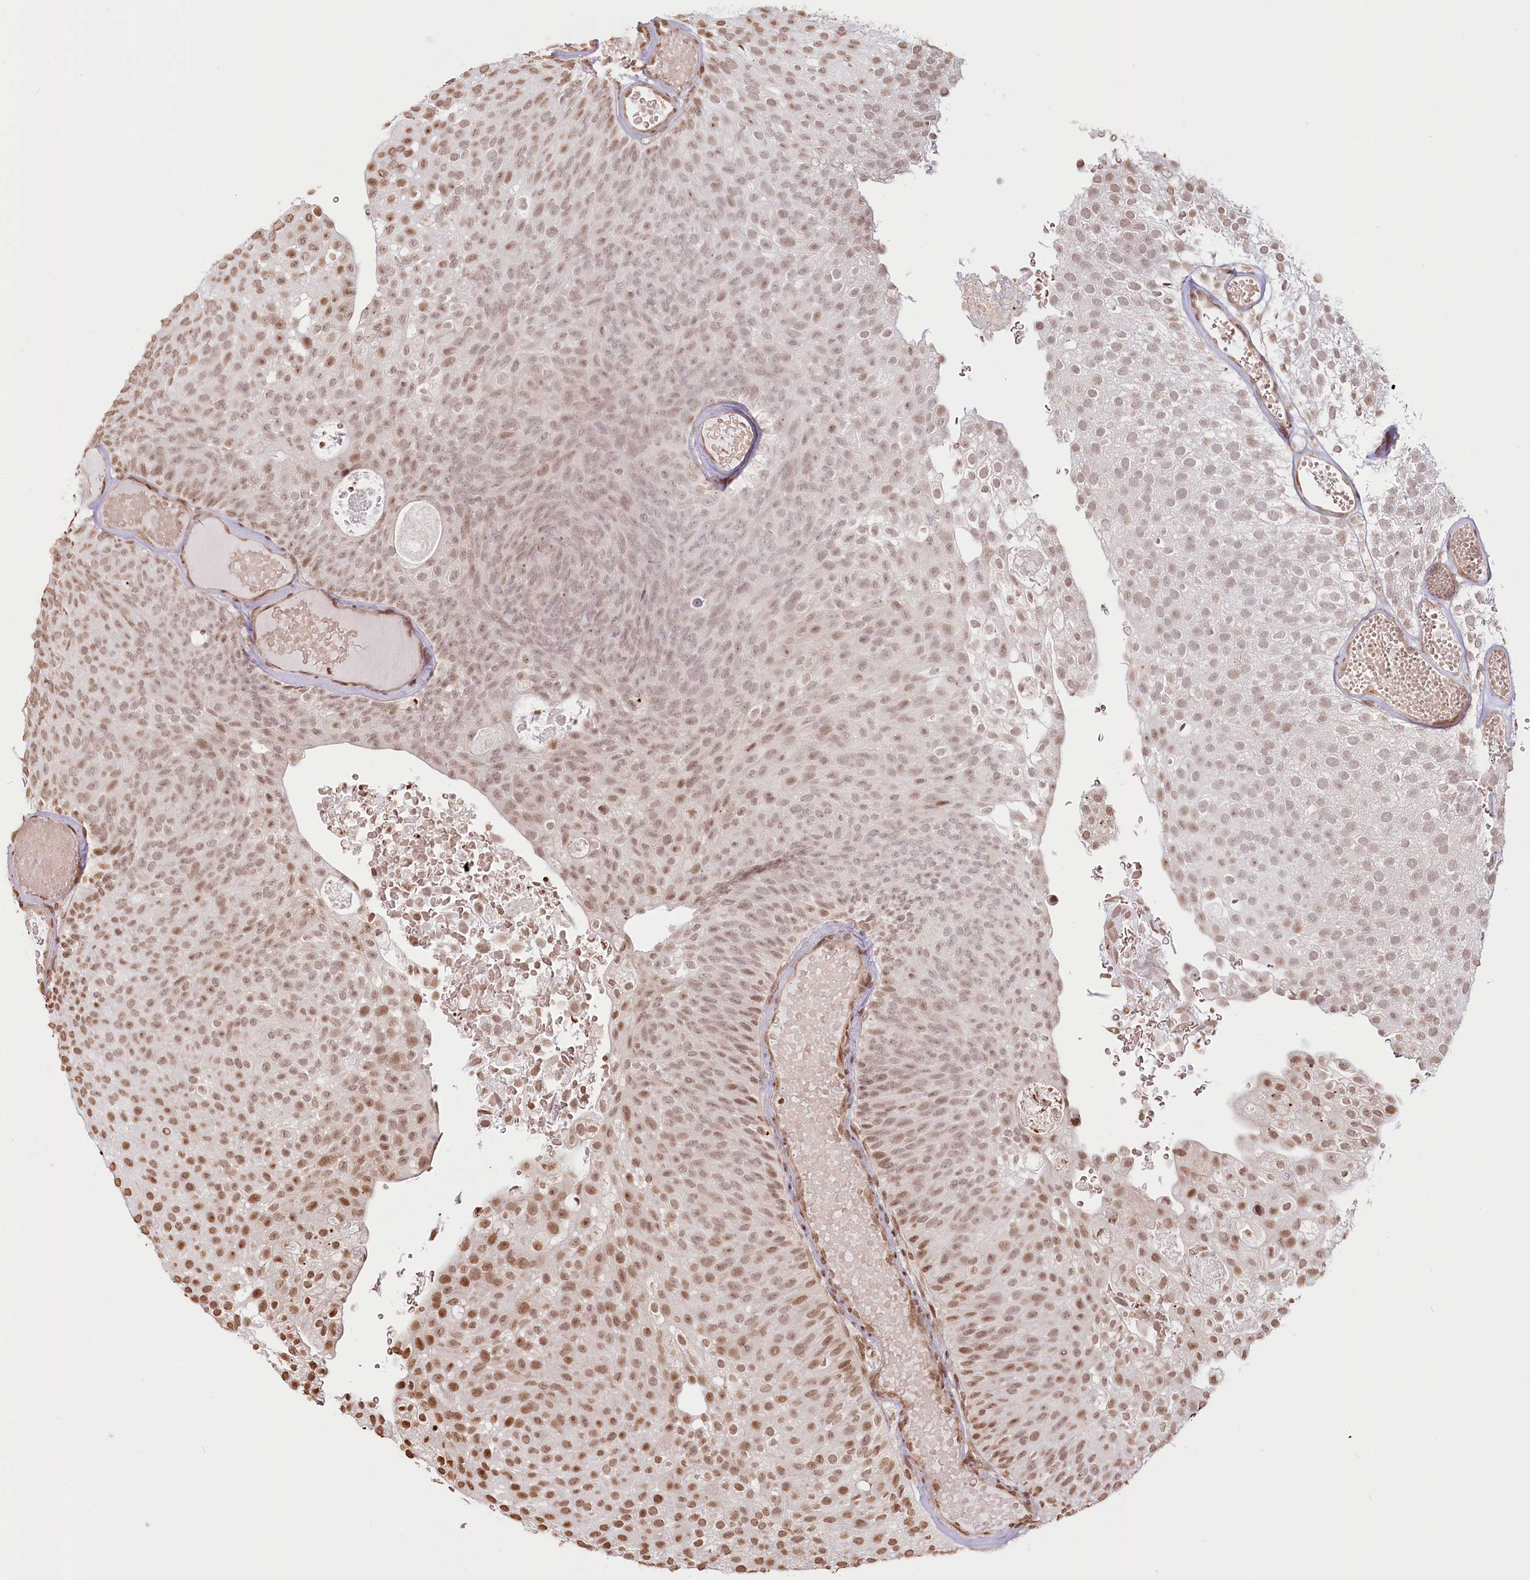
{"staining": {"intensity": "moderate", "quantity": ">75%", "location": "nuclear"}, "tissue": "urothelial cancer", "cell_type": "Tumor cells", "image_type": "cancer", "snomed": [{"axis": "morphology", "description": "Urothelial carcinoma, Low grade"}, {"axis": "topography", "description": "Urinary bladder"}], "caption": "Approximately >75% of tumor cells in human urothelial cancer reveal moderate nuclear protein positivity as visualized by brown immunohistochemical staining.", "gene": "FAM13A", "patient": {"sex": "male", "age": 78}}